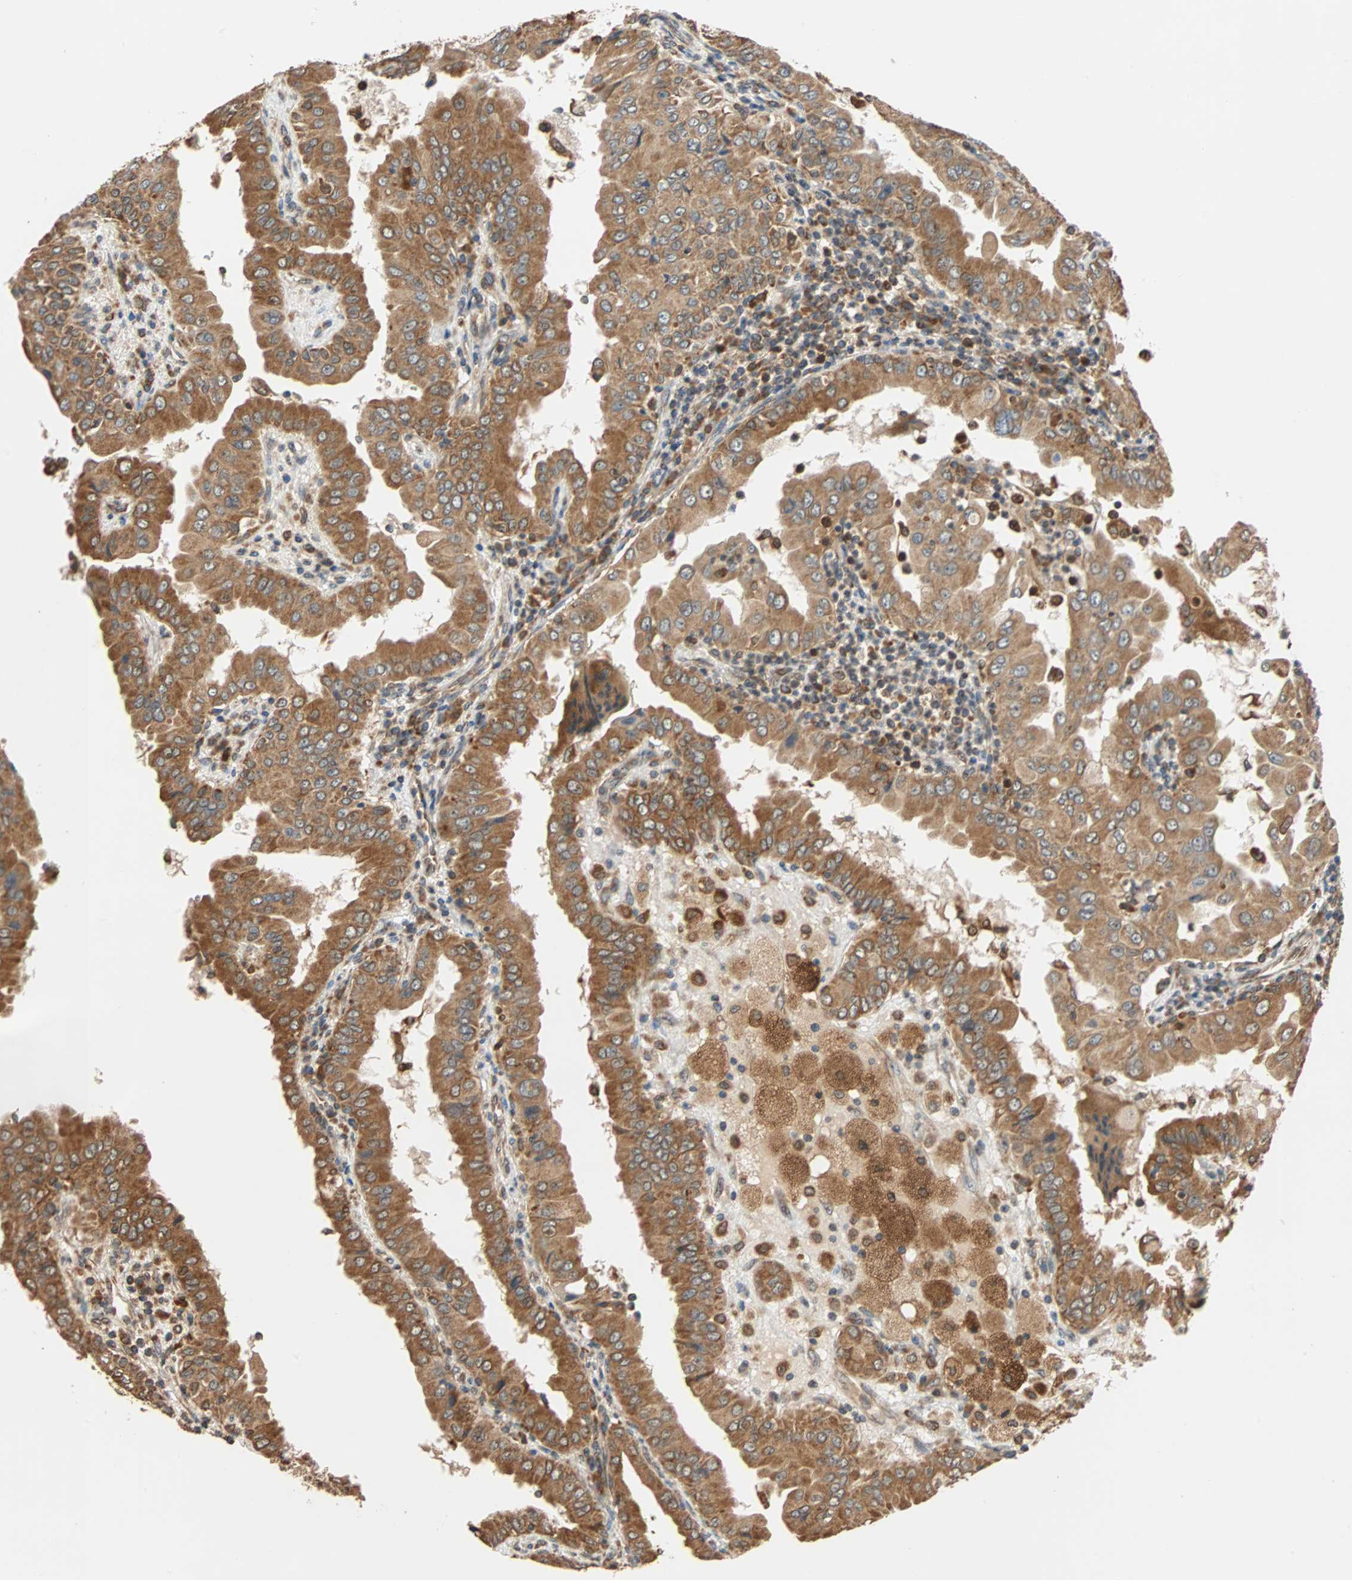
{"staining": {"intensity": "moderate", "quantity": ">75%", "location": "cytoplasmic/membranous"}, "tissue": "thyroid cancer", "cell_type": "Tumor cells", "image_type": "cancer", "snomed": [{"axis": "morphology", "description": "Papillary adenocarcinoma, NOS"}, {"axis": "topography", "description": "Thyroid gland"}], "caption": "Brown immunohistochemical staining in human thyroid papillary adenocarcinoma exhibits moderate cytoplasmic/membranous staining in approximately >75% of tumor cells. Ihc stains the protein in brown and the nuclei are stained blue.", "gene": "AUP1", "patient": {"sex": "male", "age": 33}}